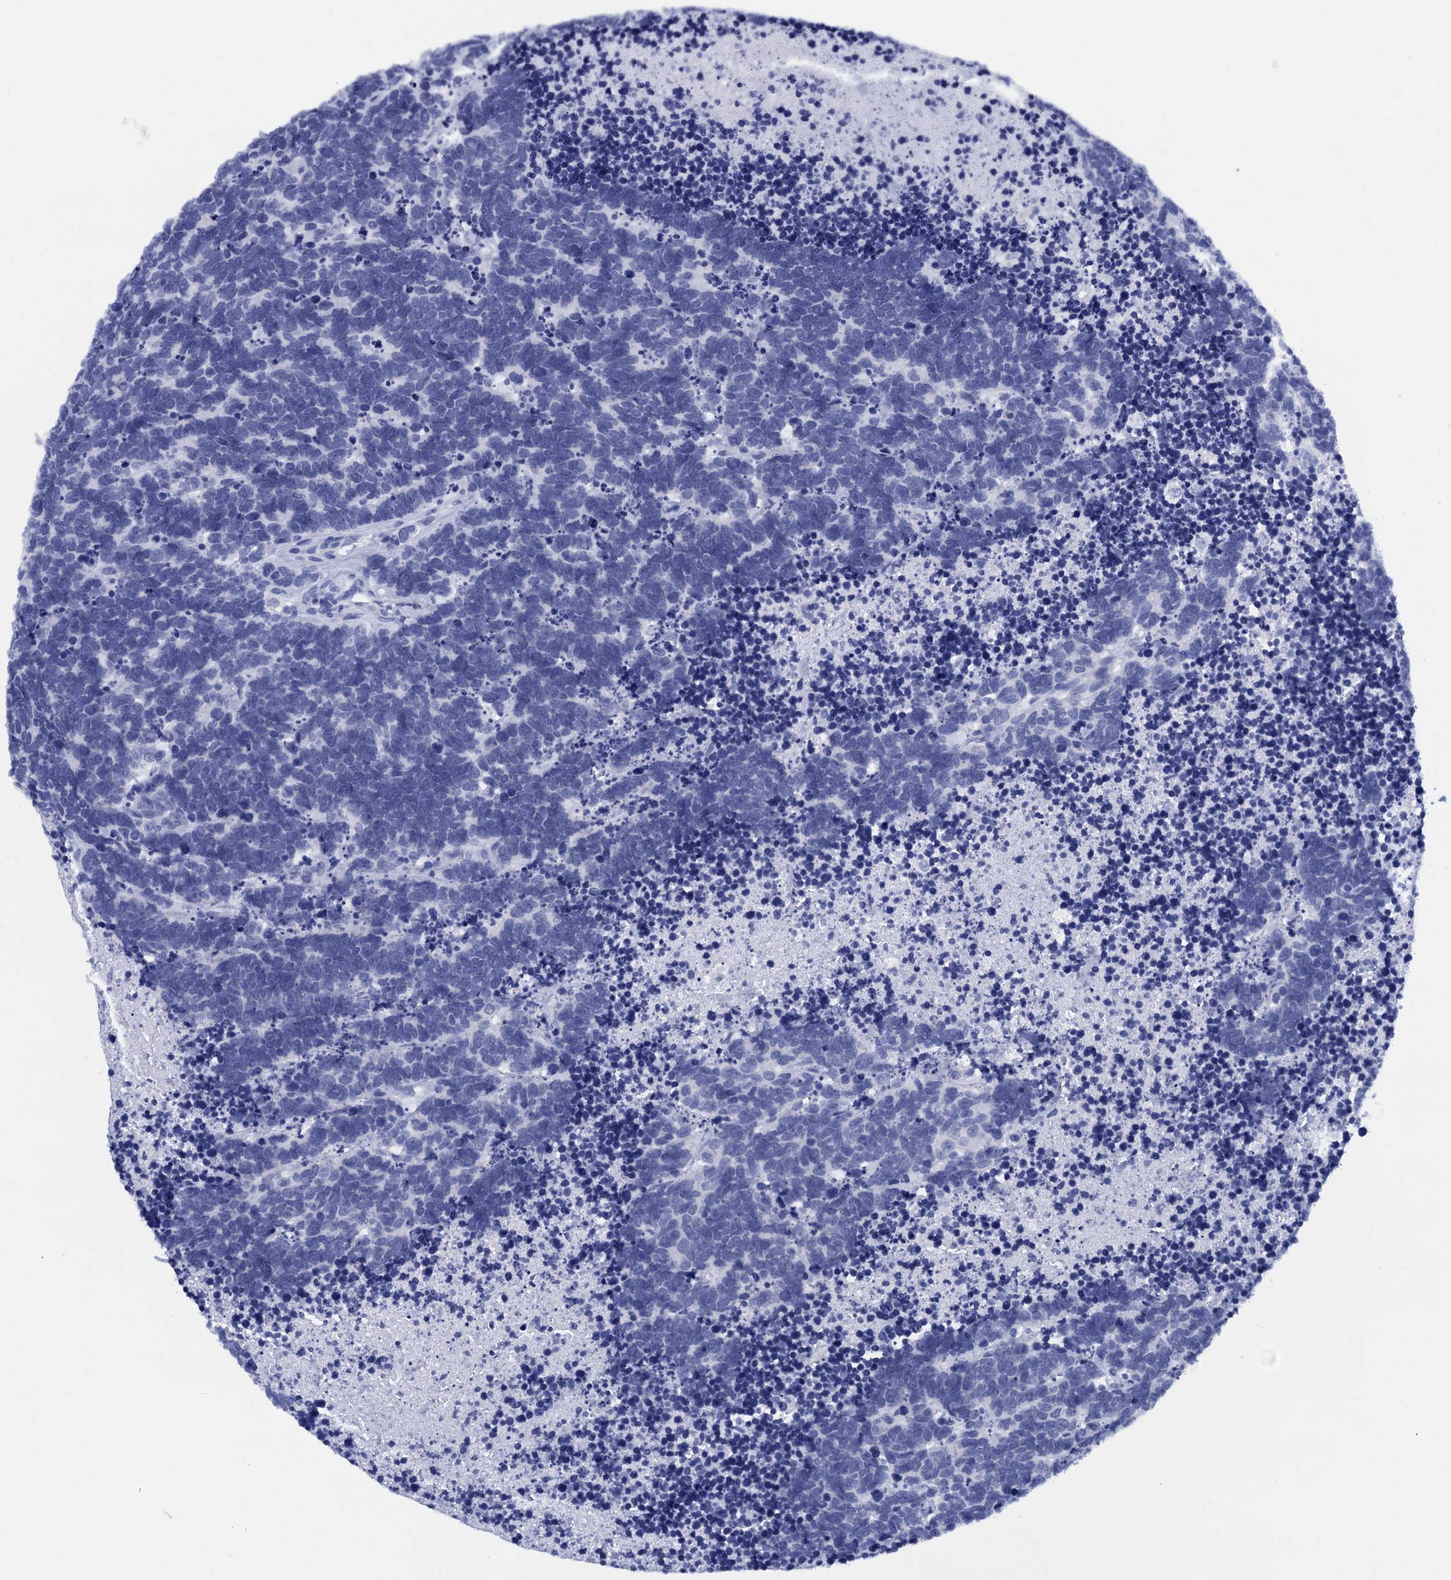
{"staining": {"intensity": "negative", "quantity": "none", "location": "none"}, "tissue": "carcinoid", "cell_type": "Tumor cells", "image_type": "cancer", "snomed": [{"axis": "morphology", "description": "Carcinoma, NOS"}, {"axis": "morphology", "description": "Carcinoid, malignant, NOS"}, {"axis": "topography", "description": "Urinary bladder"}], "caption": "DAB (3,3'-diaminobenzidine) immunohistochemical staining of carcinoid exhibits no significant positivity in tumor cells.", "gene": "MYBPC3", "patient": {"sex": "male", "age": 57}}